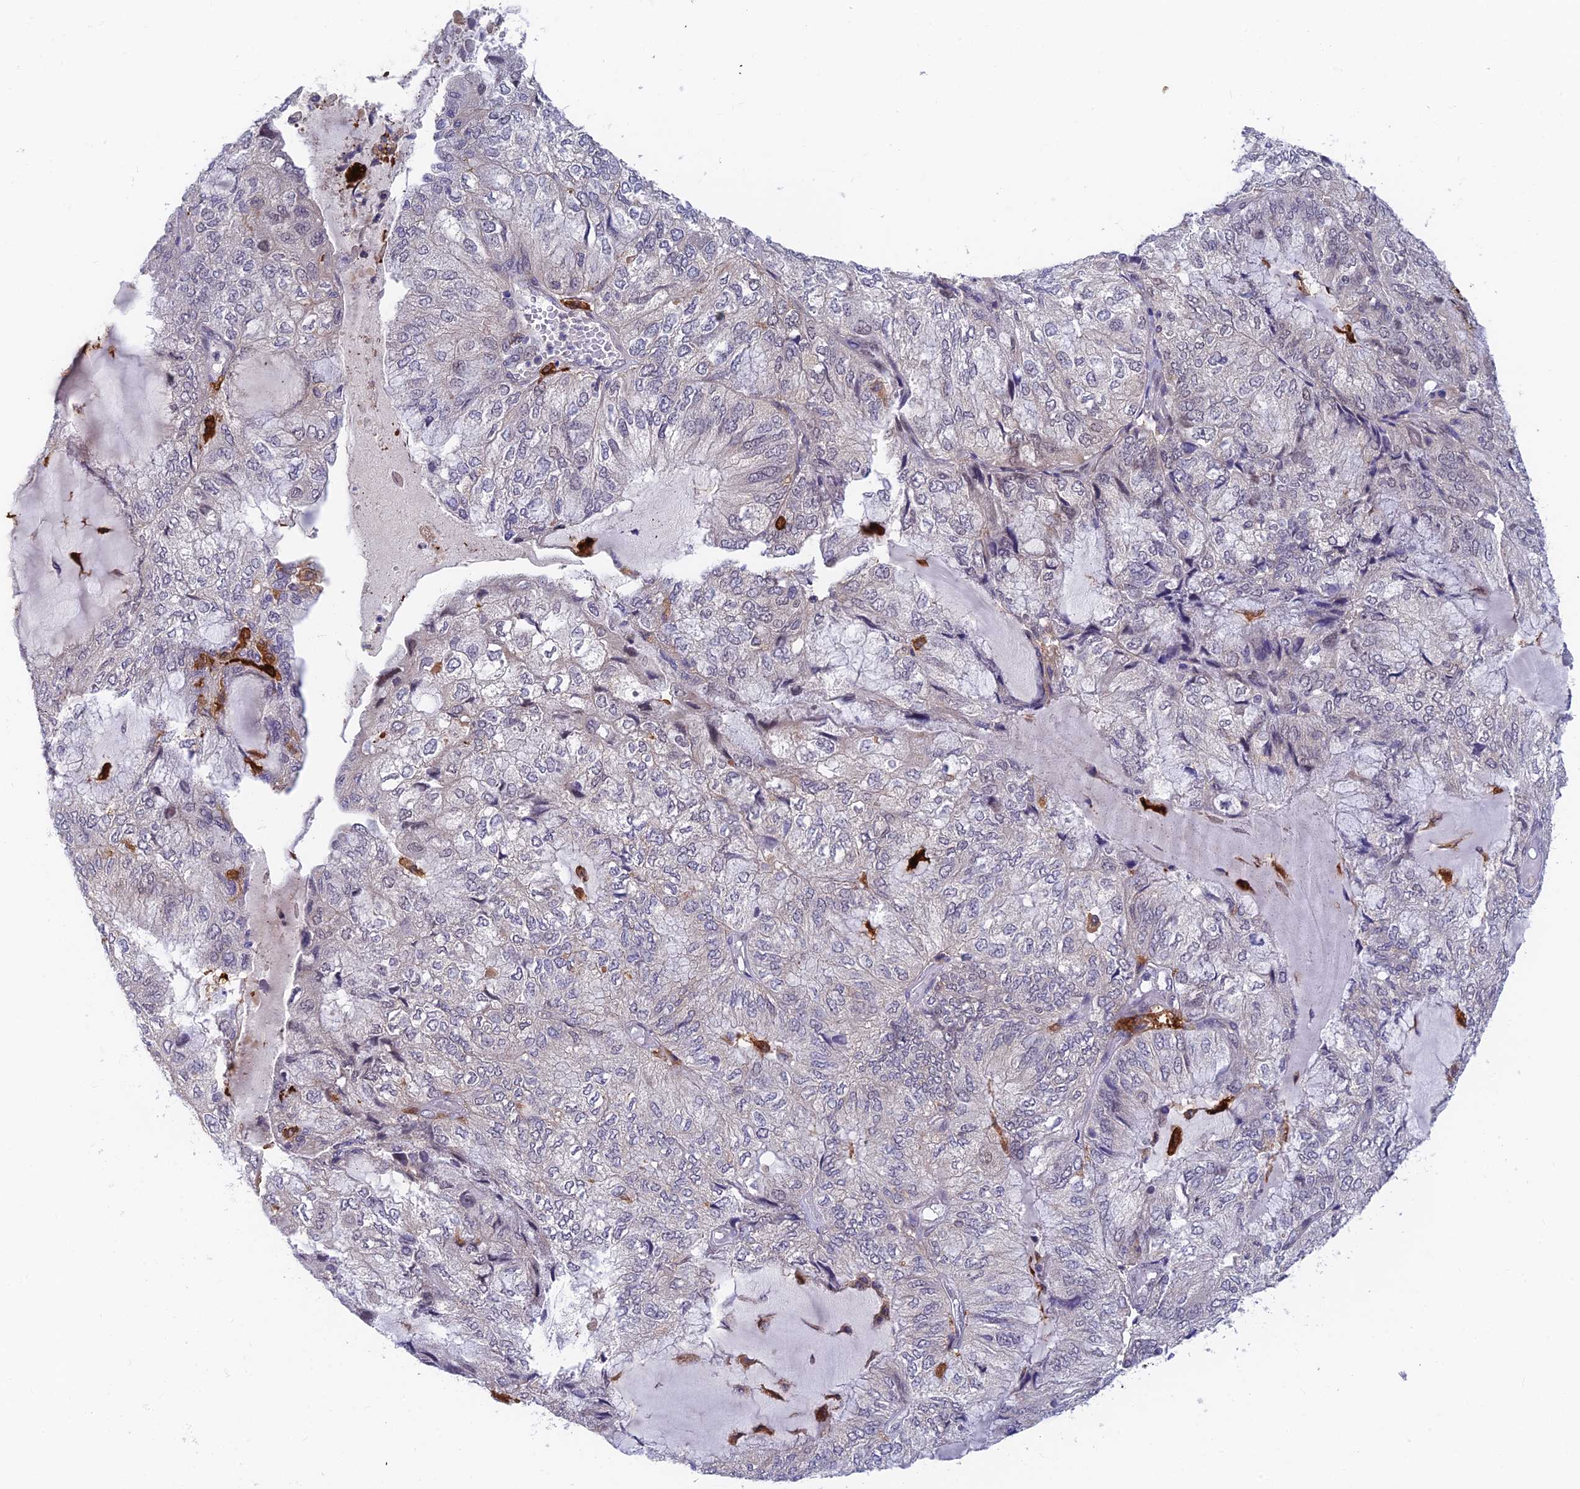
{"staining": {"intensity": "moderate", "quantity": "<25%", "location": "nuclear"}, "tissue": "endometrial cancer", "cell_type": "Tumor cells", "image_type": "cancer", "snomed": [{"axis": "morphology", "description": "Adenocarcinoma, NOS"}, {"axis": "topography", "description": "Endometrium"}], "caption": "Endometrial cancer (adenocarcinoma) stained with IHC exhibits moderate nuclear positivity in about <25% of tumor cells.", "gene": "NSMCE1", "patient": {"sex": "female", "age": 81}}